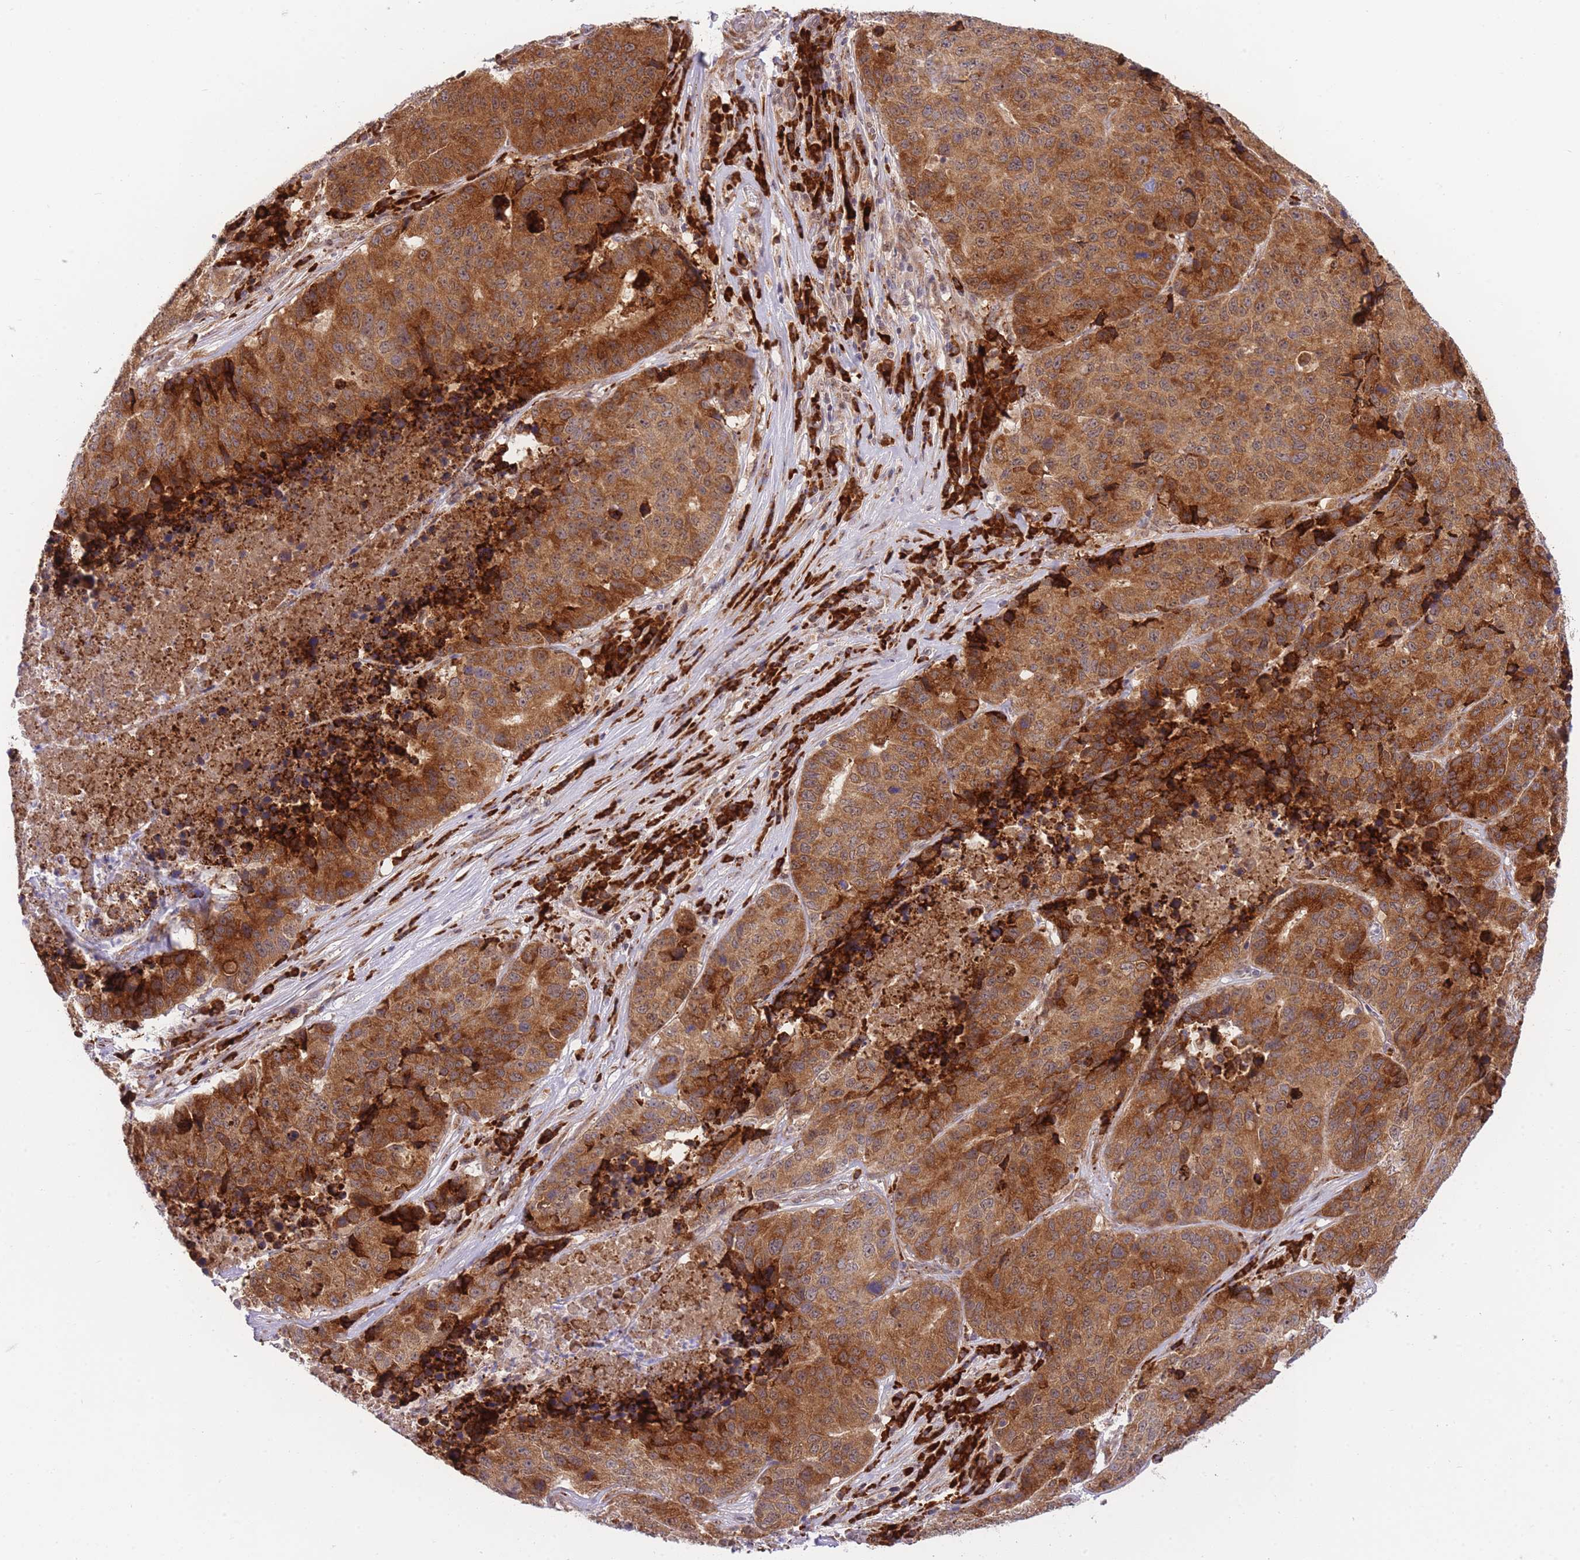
{"staining": {"intensity": "strong", "quantity": ">75%", "location": "cytoplasmic/membranous"}, "tissue": "stomach cancer", "cell_type": "Tumor cells", "image_type": "cancer", "snomed": [{"axis": "morphology", "description": "Adenocarcinoma, NOS"}, {"axis": "topography", "description": "Stomach"}], "caption": "Immunohistochemistry (IHC) of stomach cancer (adenocarcinoma) displays high levels of strong cytoplasmic/membranous positivity in approximately >75% of tumor cells.", "gene": "EXOSC8", "patient": {"sex": "male", "age": 71}}